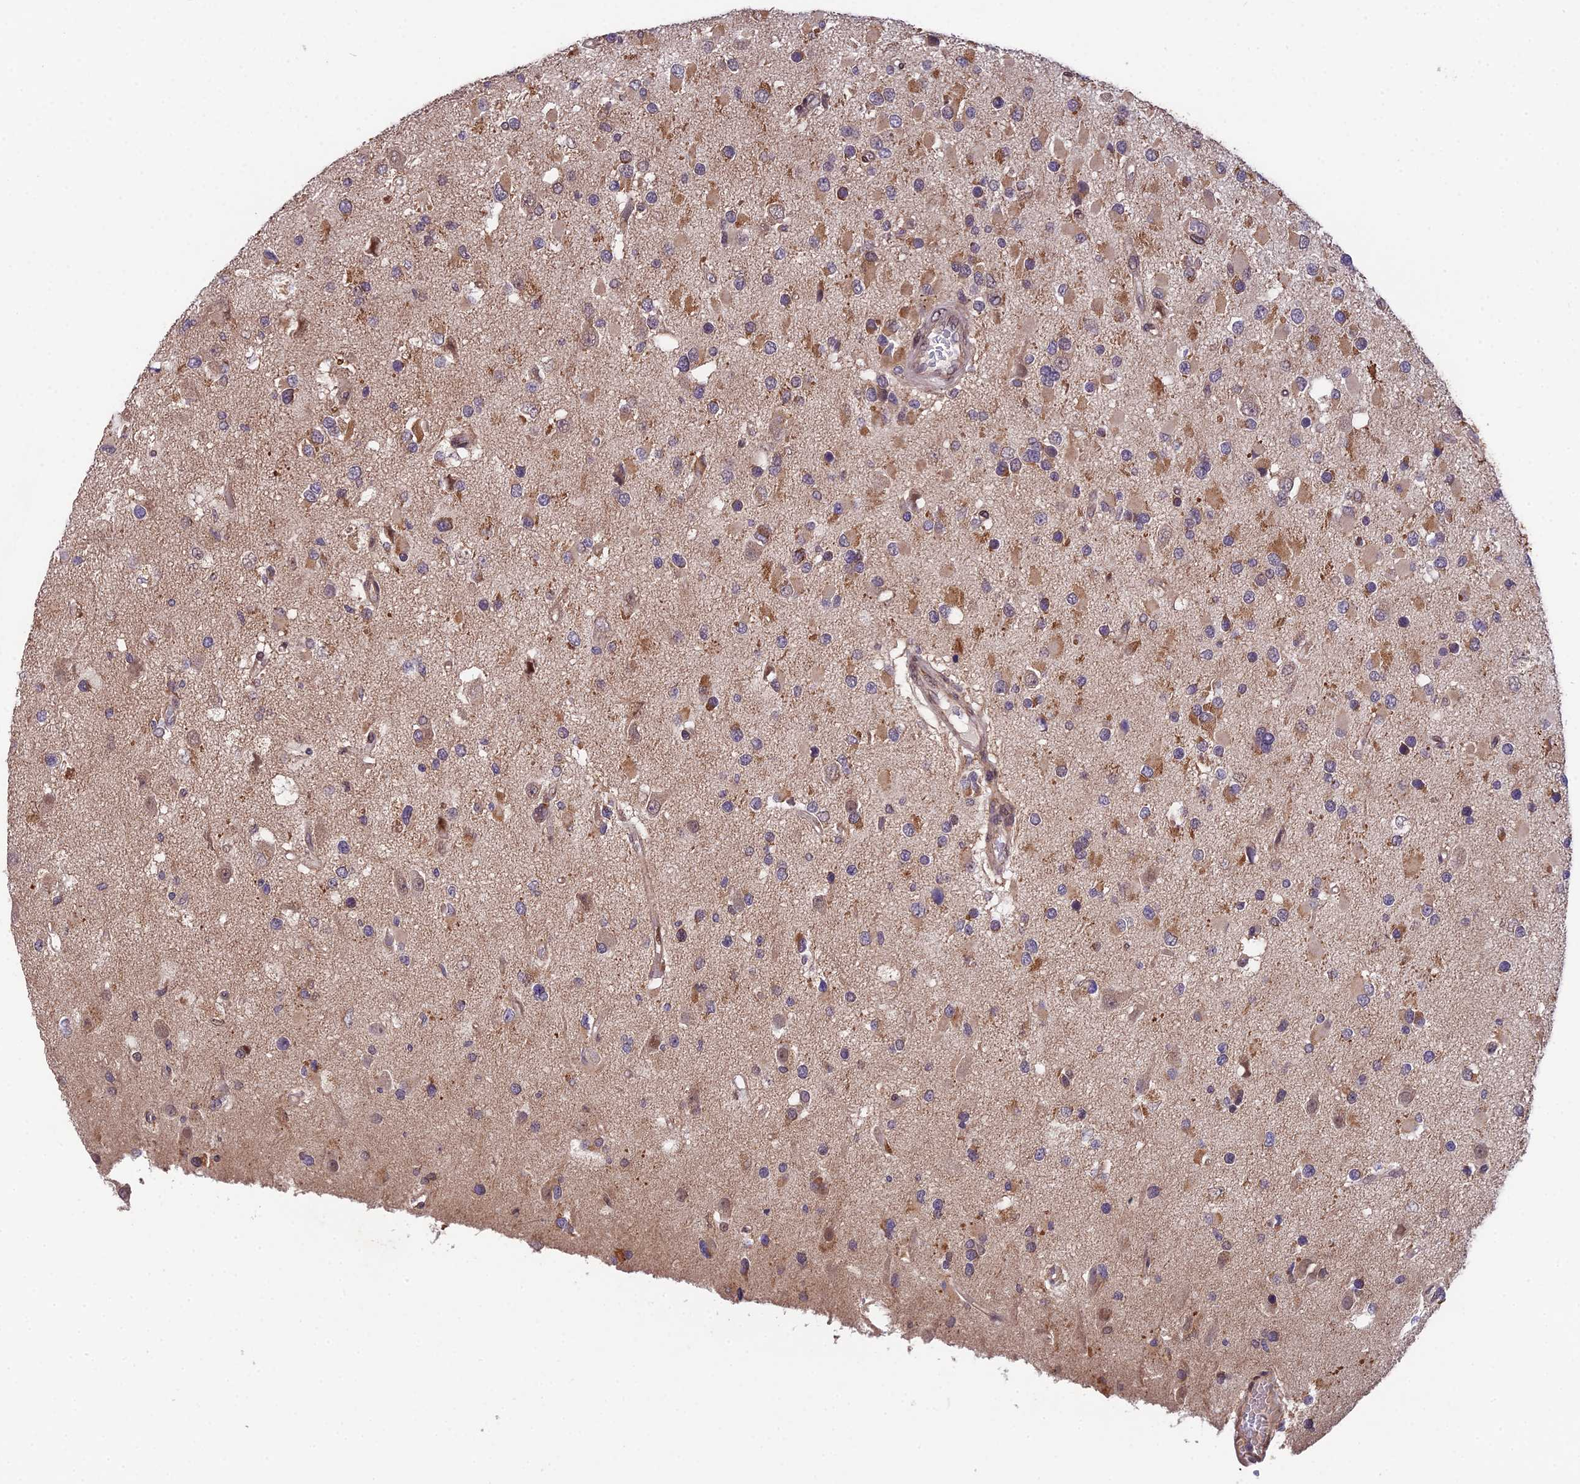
{"staining": {"intensity": "moderate", "quantity": "25%-75%", "location": "cytoplasmic/membranous"}, "tissue": "glioma", "cell_type": "Tumor cells", "image_type": "cancer", "snomed": [{"axis": "morphology", "description": "Glioma, malignant, High grade"}, {"axis": "topography", "description": "Brain"}], "caption": "A micrograph of human glioma stained for a protein shows moderate cytoplasmic/membranous brown staining in tumor cells.", "gene": "CYP2R1", "patient": {"sex": "male", "age": 53}}